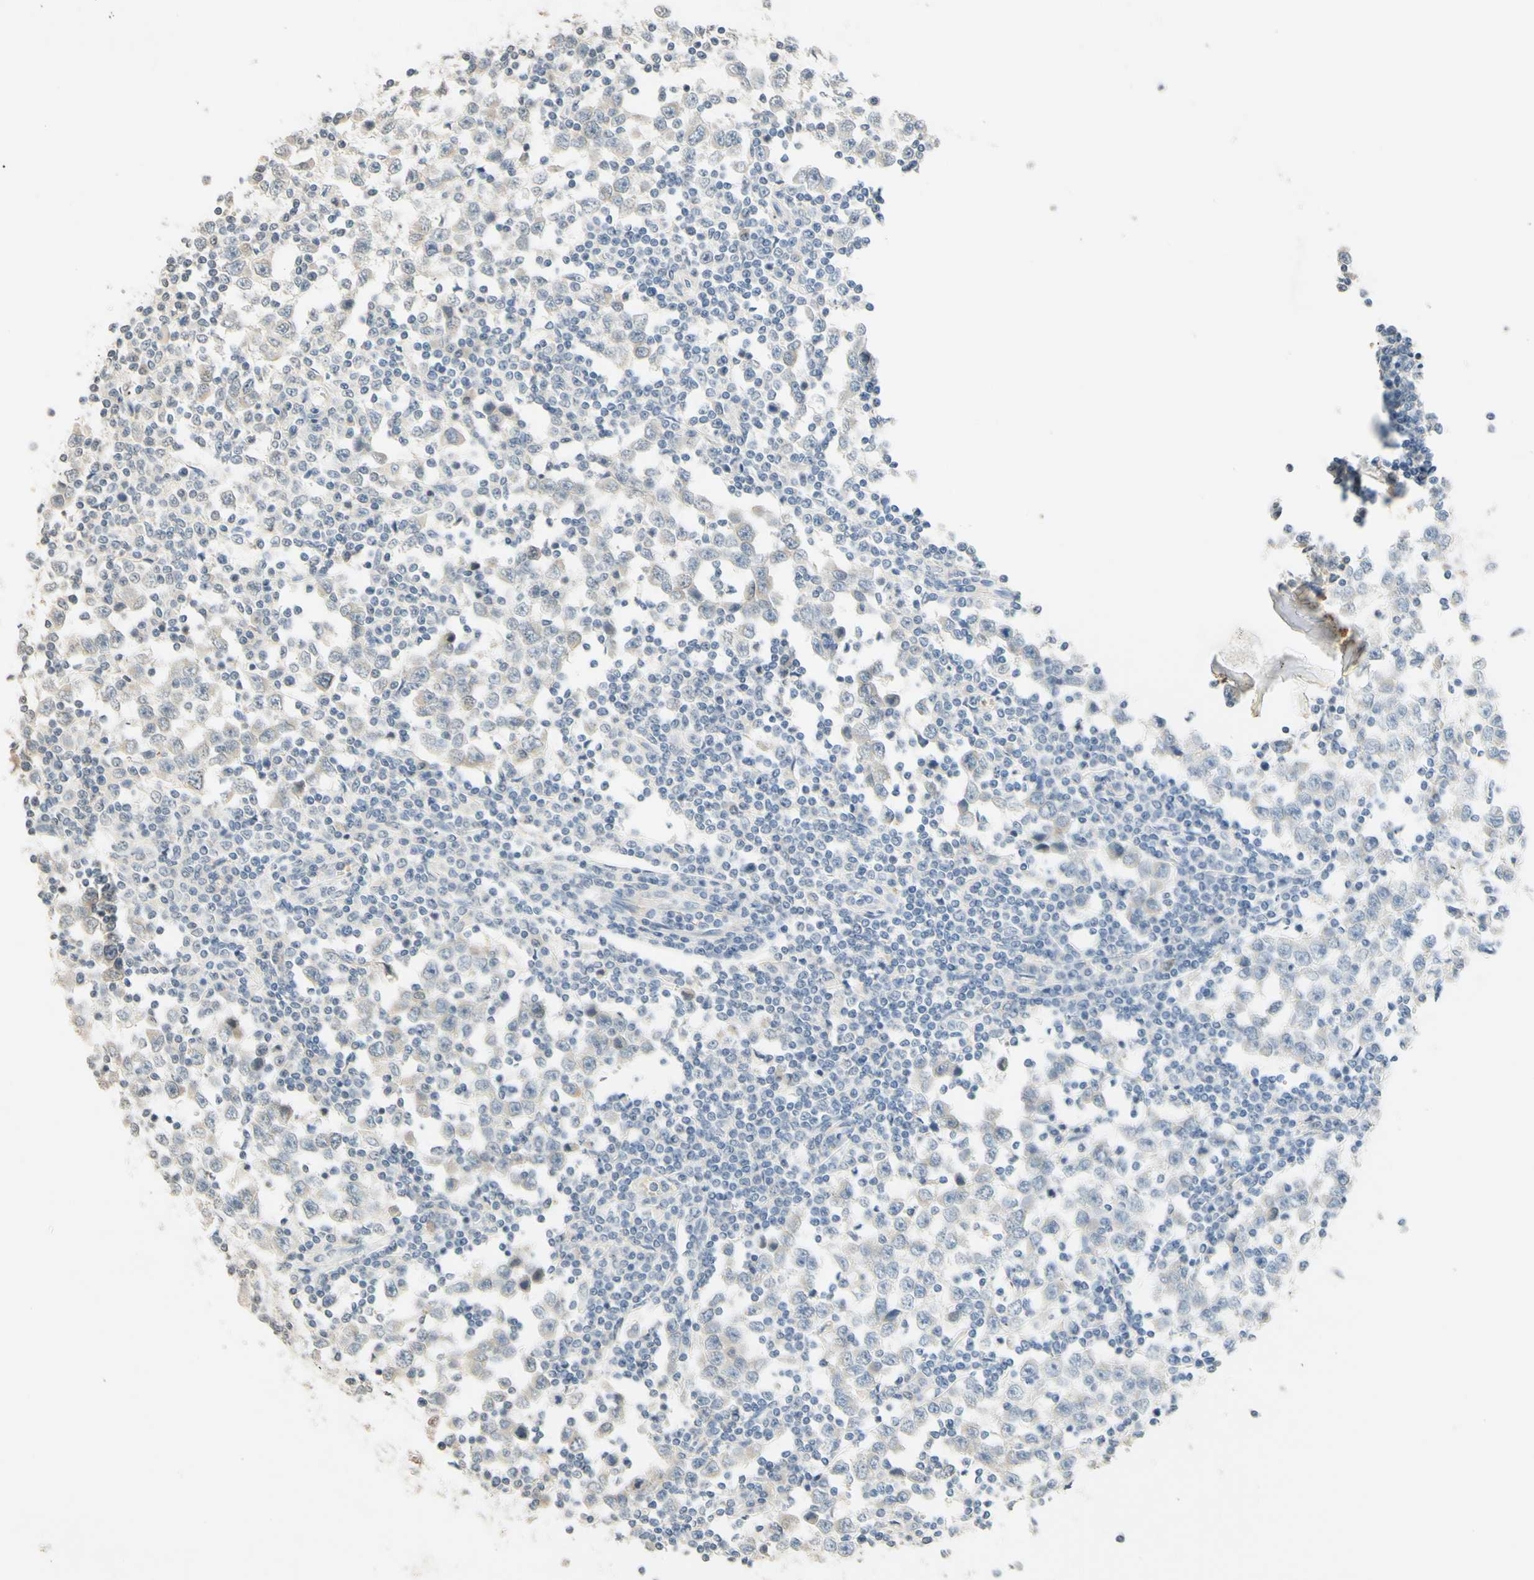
{"staining": {"intensity": "weak", "quantity": "<25%", "location": "cytoplasmic/membranous"}, "tissue": "testis cancer", "cell_type": "Tumor cells", "image_type": "cancer", "snomed": [{"axis": "morphology", "description": "Seminoma, NOS"}, {"axis": "topography", "description": "Testis"}], "caption": "This is an immunohistochemistry micrograph of human testis cancer. There is no expression in tumor cells.", "gene": "MAG", "patient": {"sex": "male", "age": 65}}